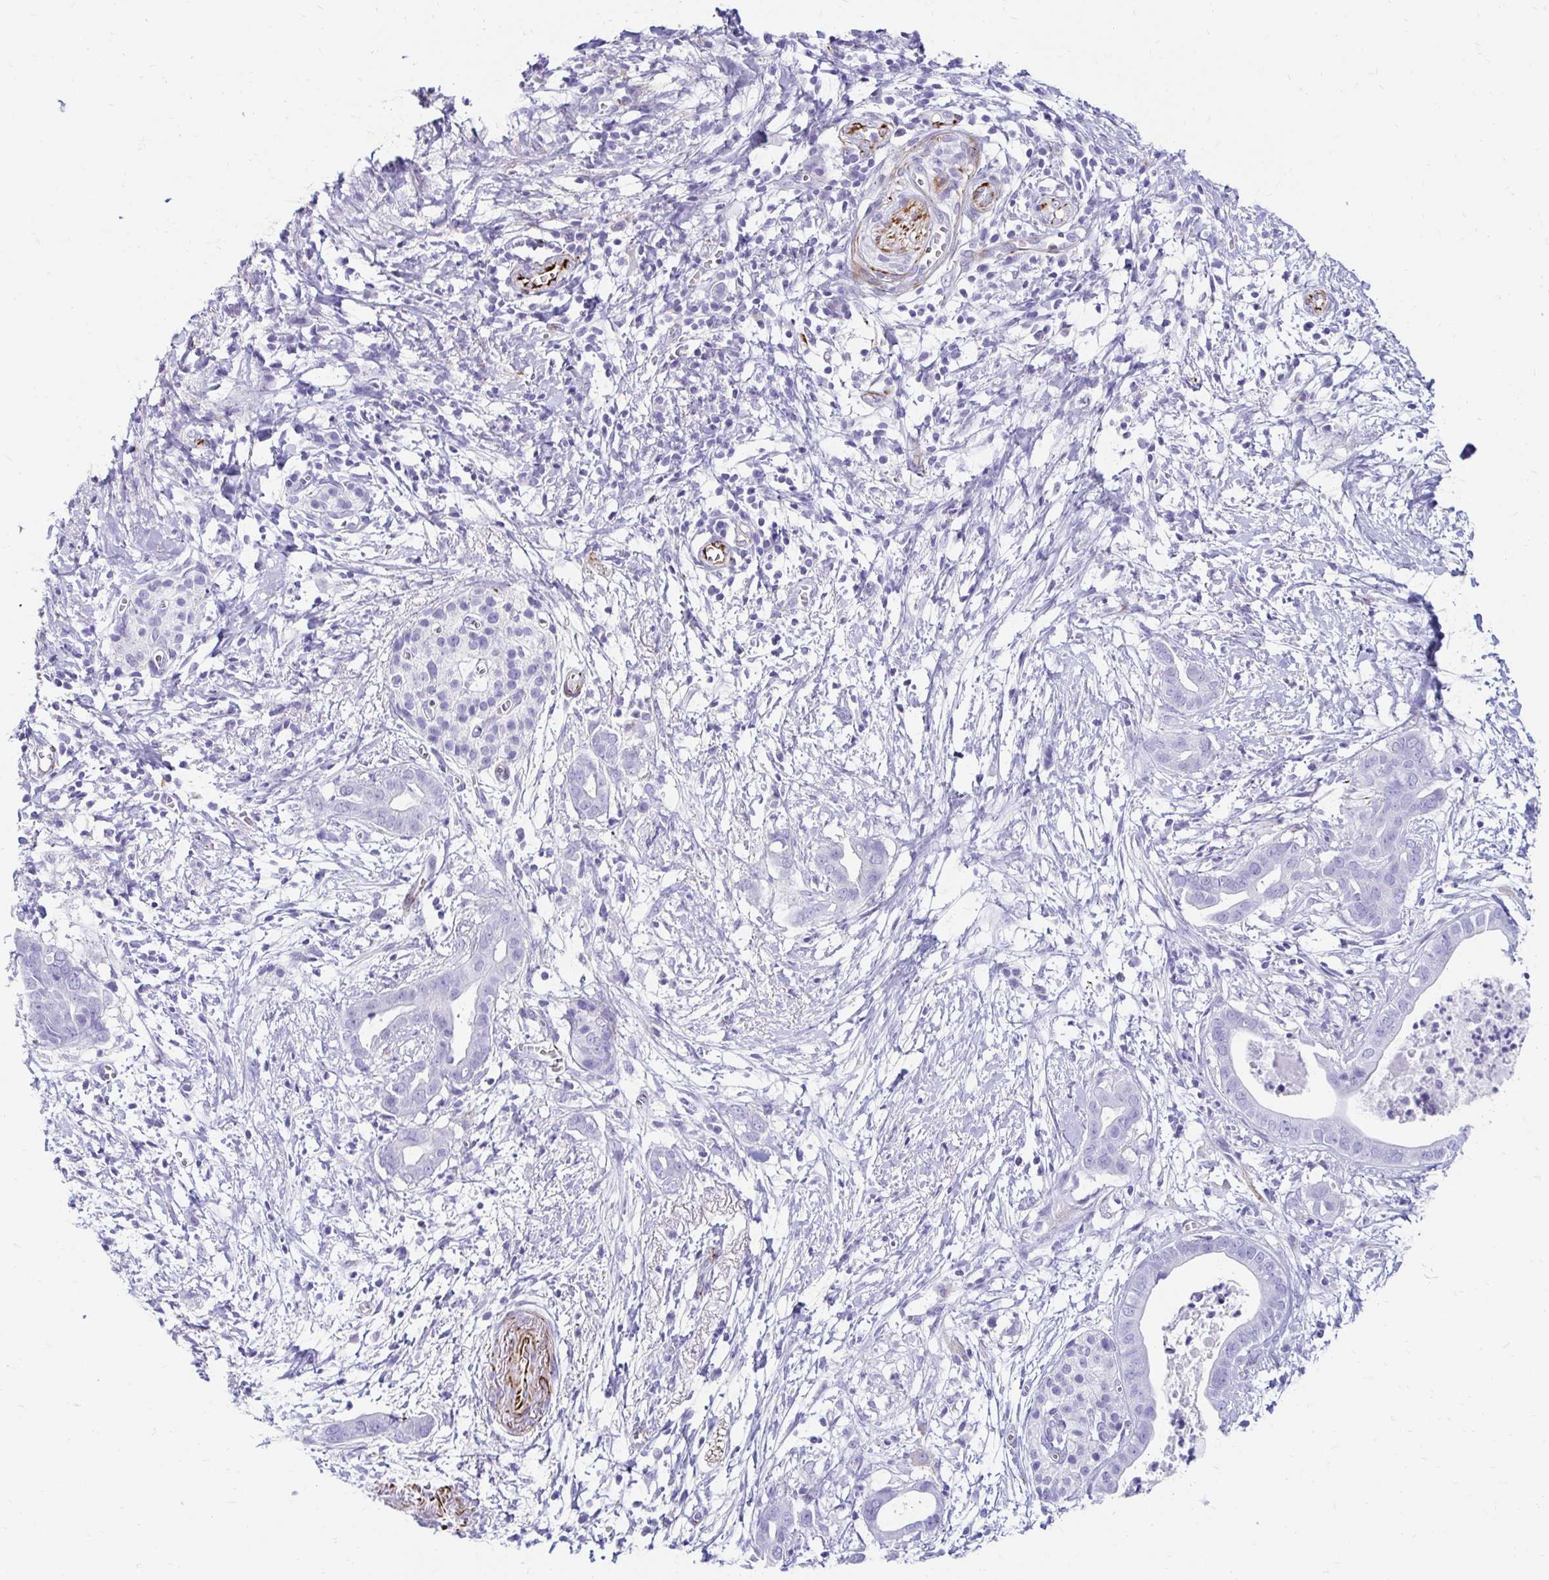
{"staining": {"intensity": "negative", "quantity": "none", "location": "none"}, "tissue": "pancreatic cancer", "cell_type": "Tumor cells", "image_type": "cancer", "snomed": [{"axis": "morphology", "description": "Adenocarcinoma, NOS"}, {"axis": "topography", "description": "Pancreas"}], "caption": "An immunohistochemistry (IHC) image of adenocarcinoma (pancreatic) is shown. There is no staining in tumor cells of adenocarcinoma (pancreatic).", "gene": "TMEM54", "patient": {"sex": "male", "age": 61}}